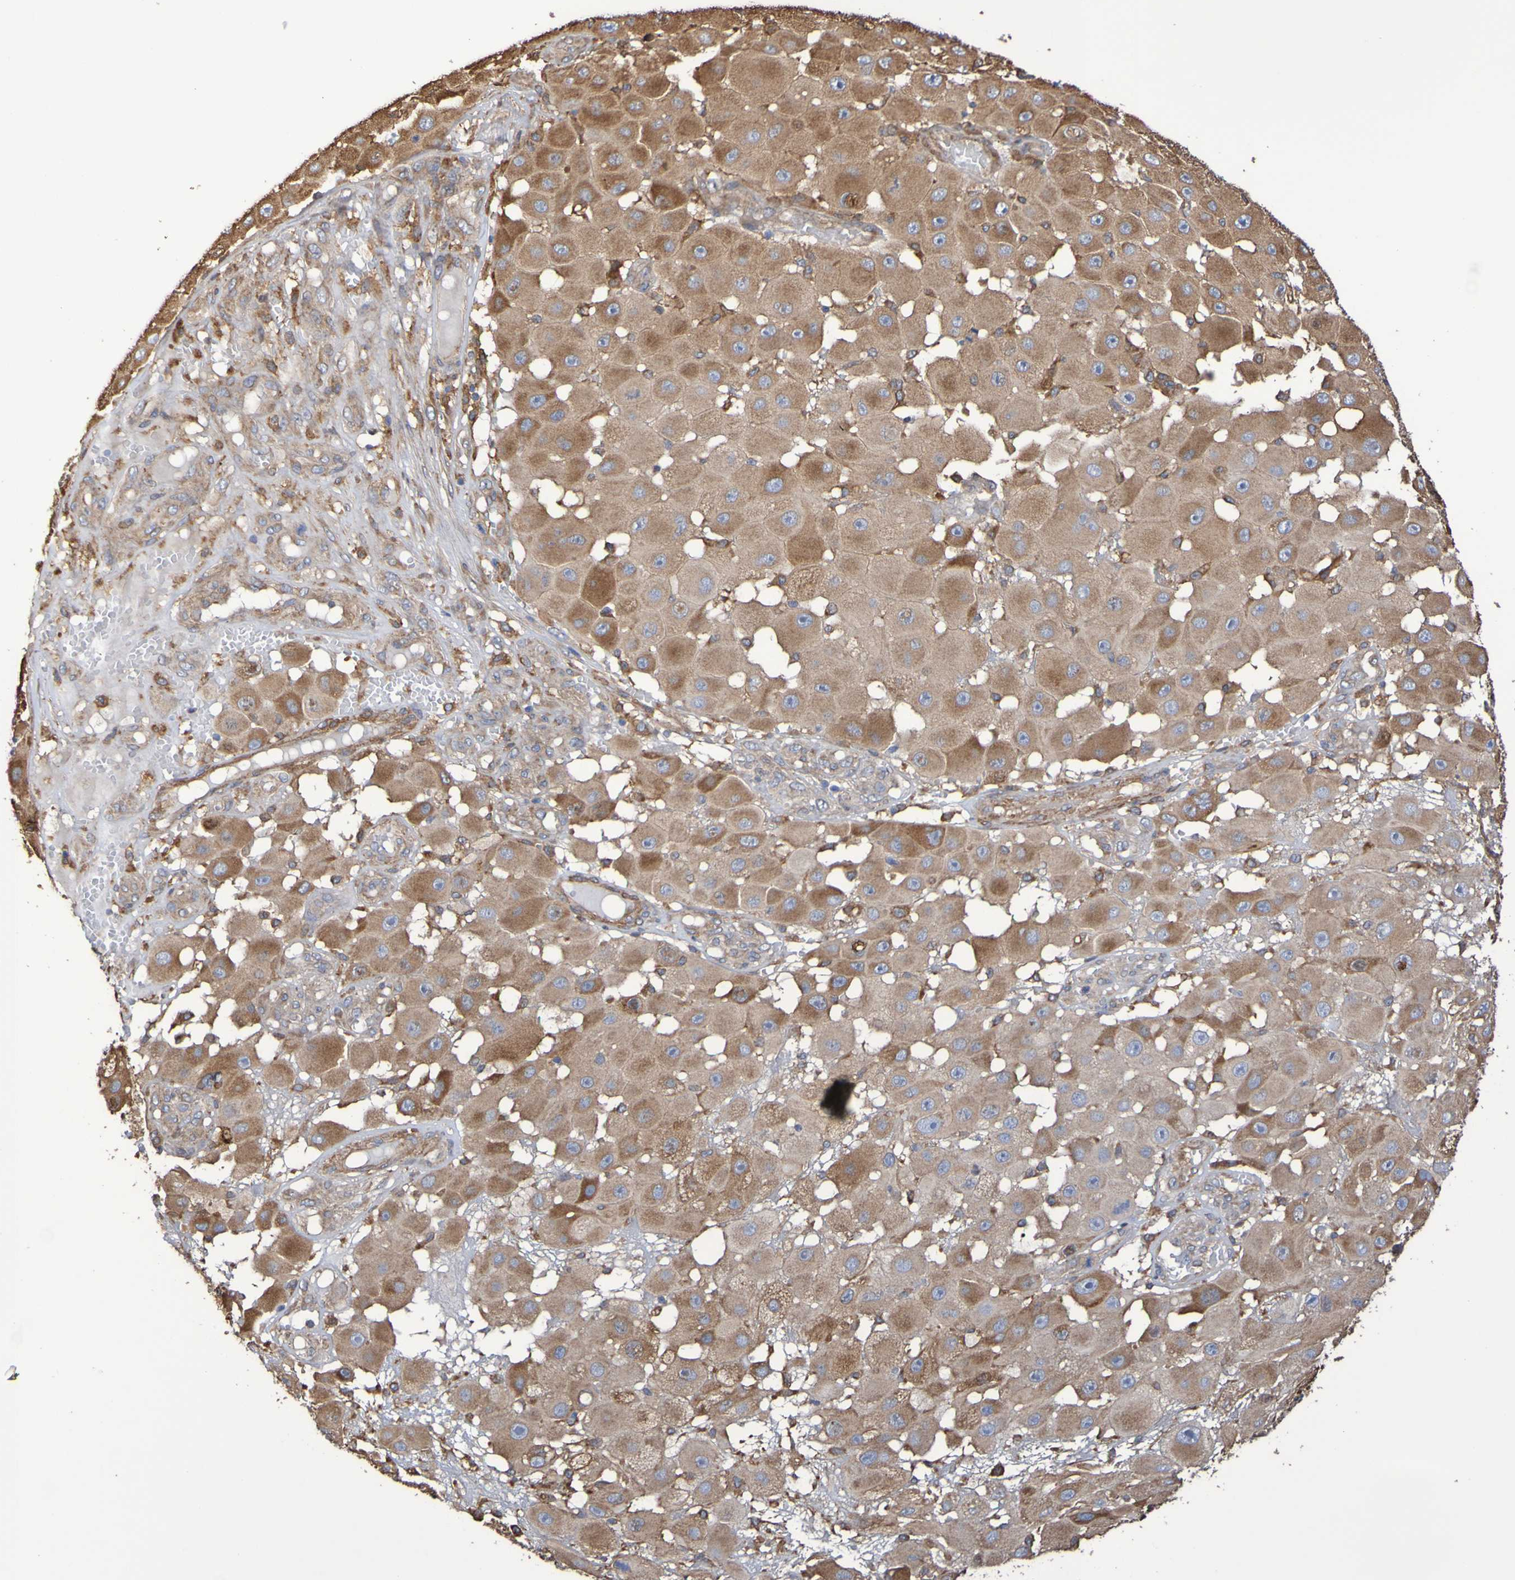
{"staining": {"intensity": "moderate", "quantity": ">75%", "location": "cytoplasmic/membranous"}, "tissue": "melanoma", "cell_type": "Tumor cells", "image_type": "cancer", "snomed": [{"axis": "morphology", "description": "Malignant melanoma, NOS"}, {"axis": "topography", "description": "Skin"}], "caption": "Protein analysis of malignant melanoma tissue exhibits moderate cytoplasmic/membranous expression in approximately >75% of tumor cells.", "gene": "RAB11A", "patient": {"sex": "female", "age": 81}}